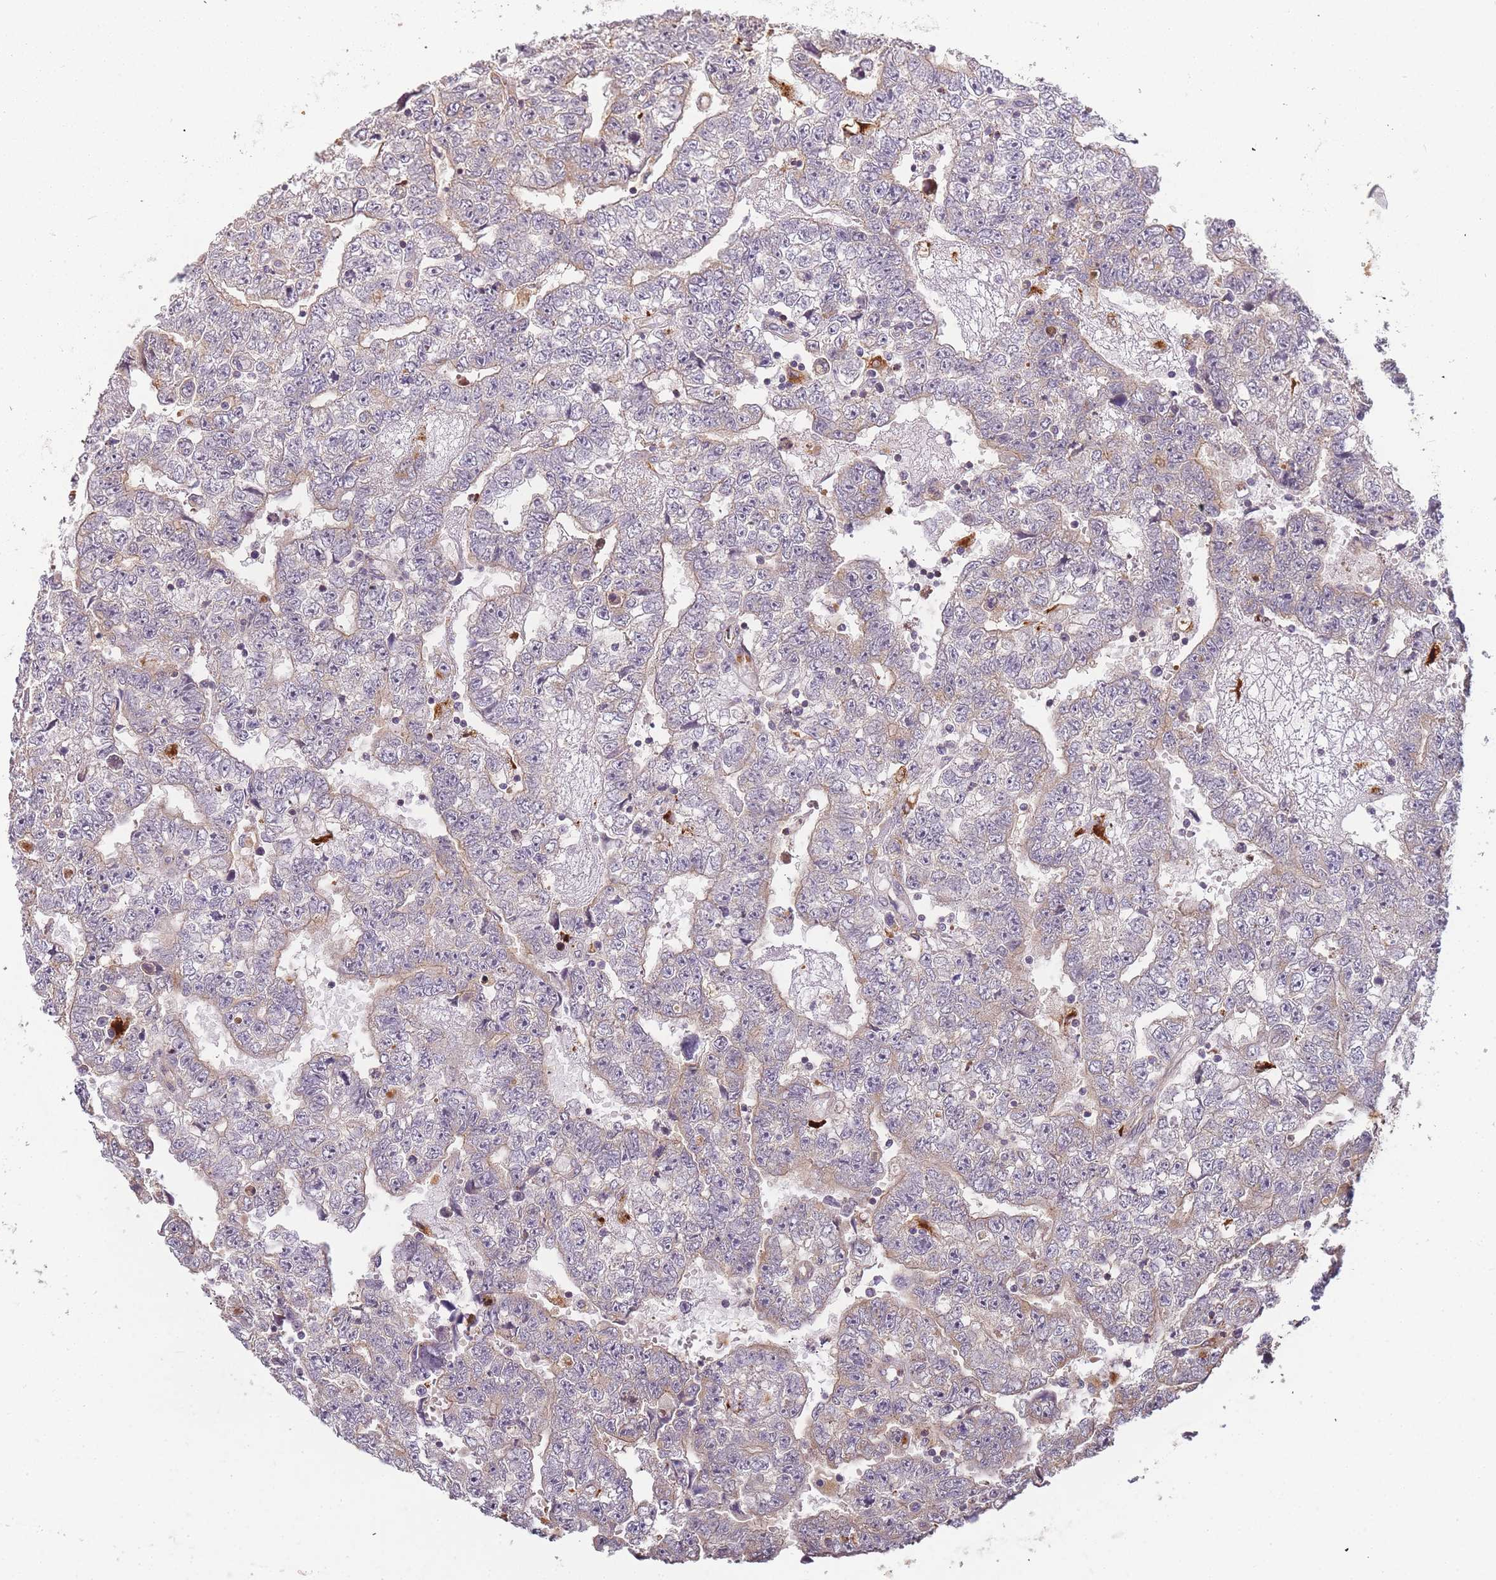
{"staining": {"intensity": "moderate", "quantity": "<25%", "location": "cytoplasmic/membranous"}, "tissue": "testis cancer", "cell_type": "Tumor cells", "image_type": "cancer", "snomed": [{"axis": "morphology", "description": "Carcinoma, Embryonal, NOS"}, {"axis": "topography", "description": "Testis"}], "caption": "Human testis cancer stained with a brown dye shows moderate cytoplasmic/membranous positive positivity in approximately <25% of tumor cells.", "gene": "ATG5", "patient": {"sex": "male", "age": 25}}